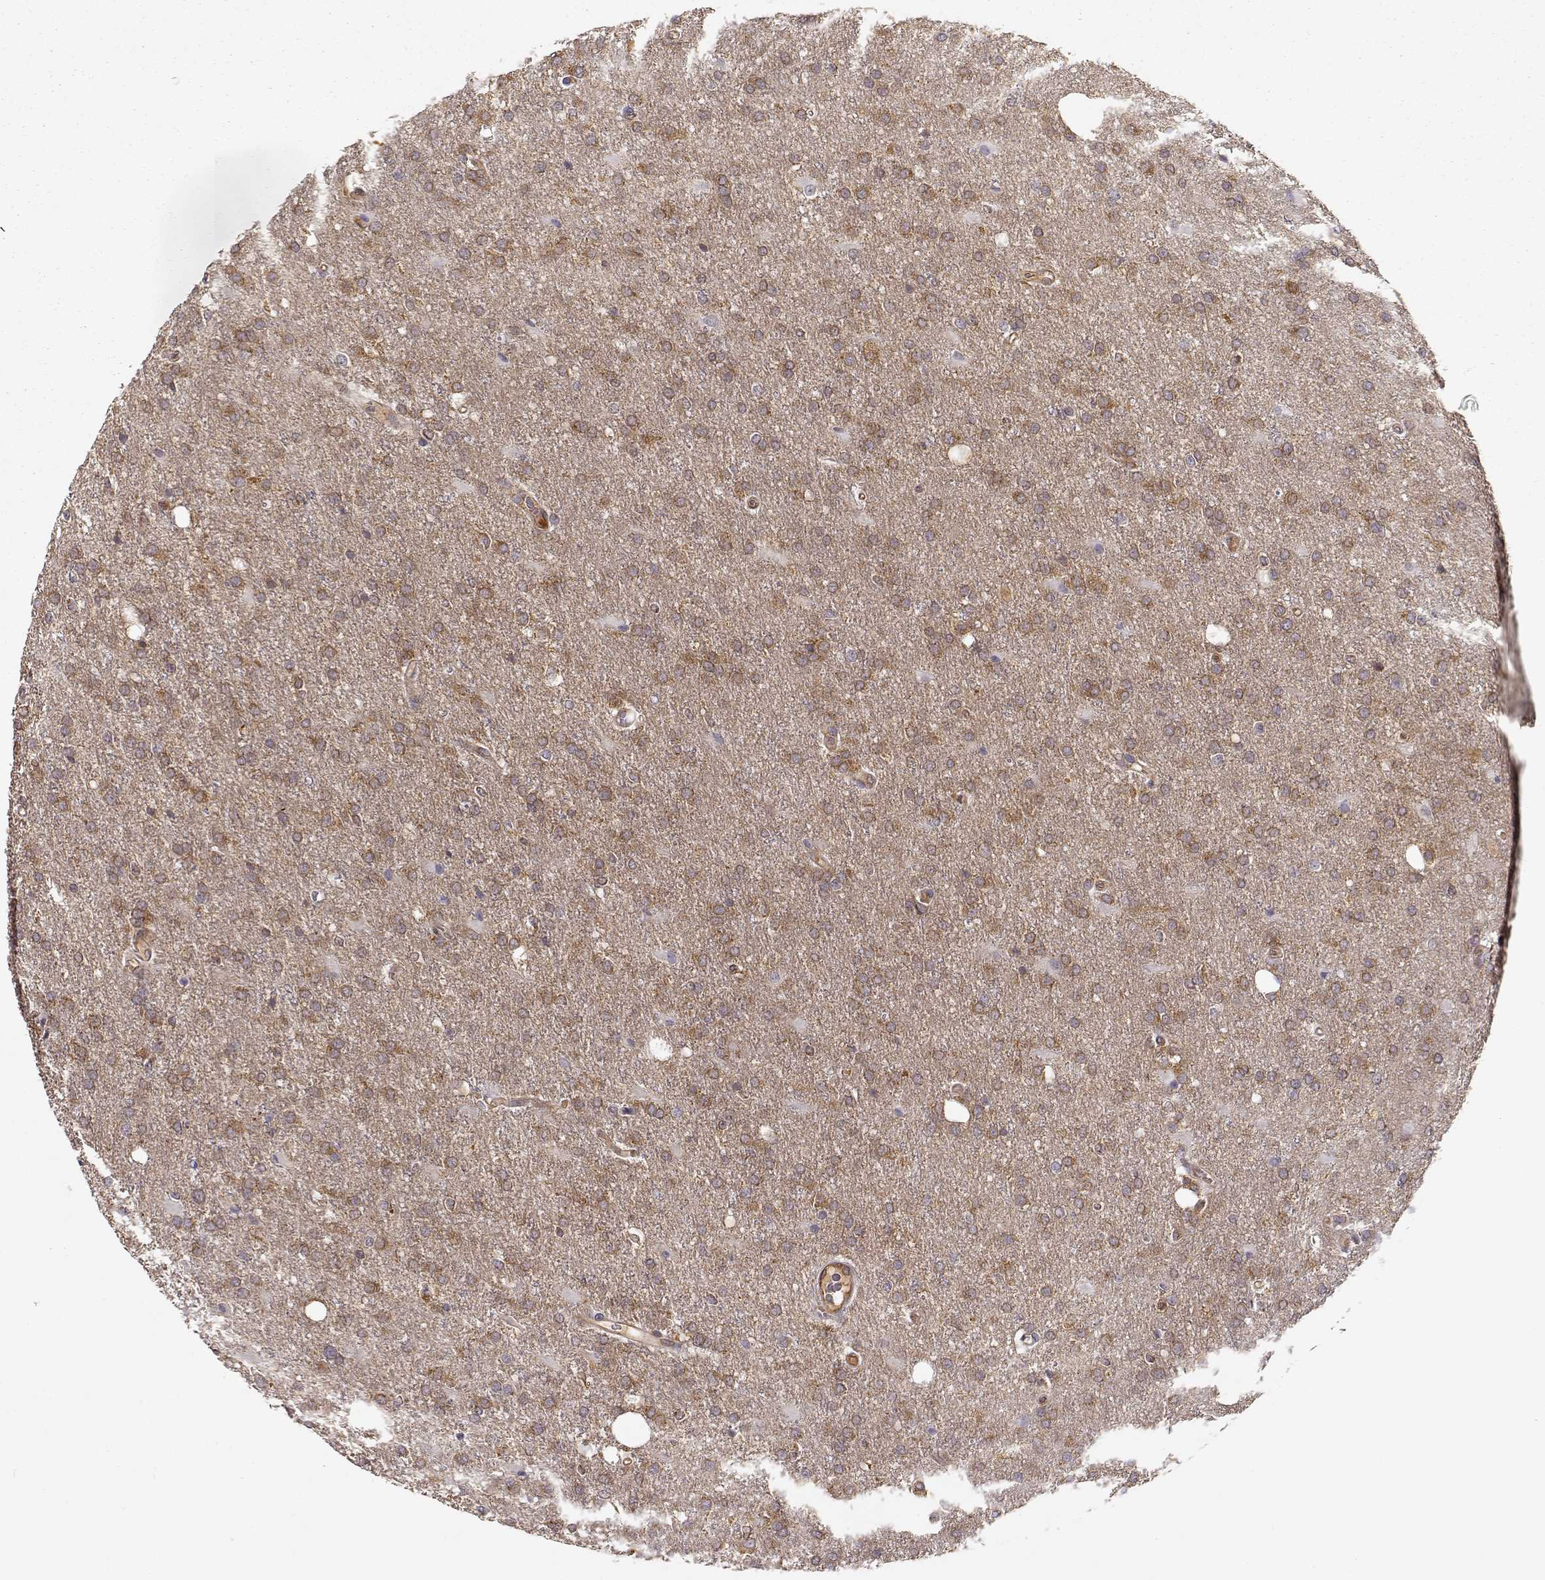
{"staining": {"intensity": "moderate", "quantity": "25%-75%", "location": "cytoplasmic/membranous"}, "tissue": "glioma", "cell_type": "Tumor cells", "image_type": "cancer", "snomed": [{"axis": "morphology", "description": "Glioma, malignant, High grade"}, {"axis": "topography", "description": "Cerebral cortex"}], "caption": "The micrograph displays immunohistochemical staining of high-grade glioma (malignant). There is moderate cytoplasmic/membranous staining is seen in approximately 25%-75% of tumor cells.", "gene": "ARHGEF2", "patient": {"sex": "male", "age": 70}}